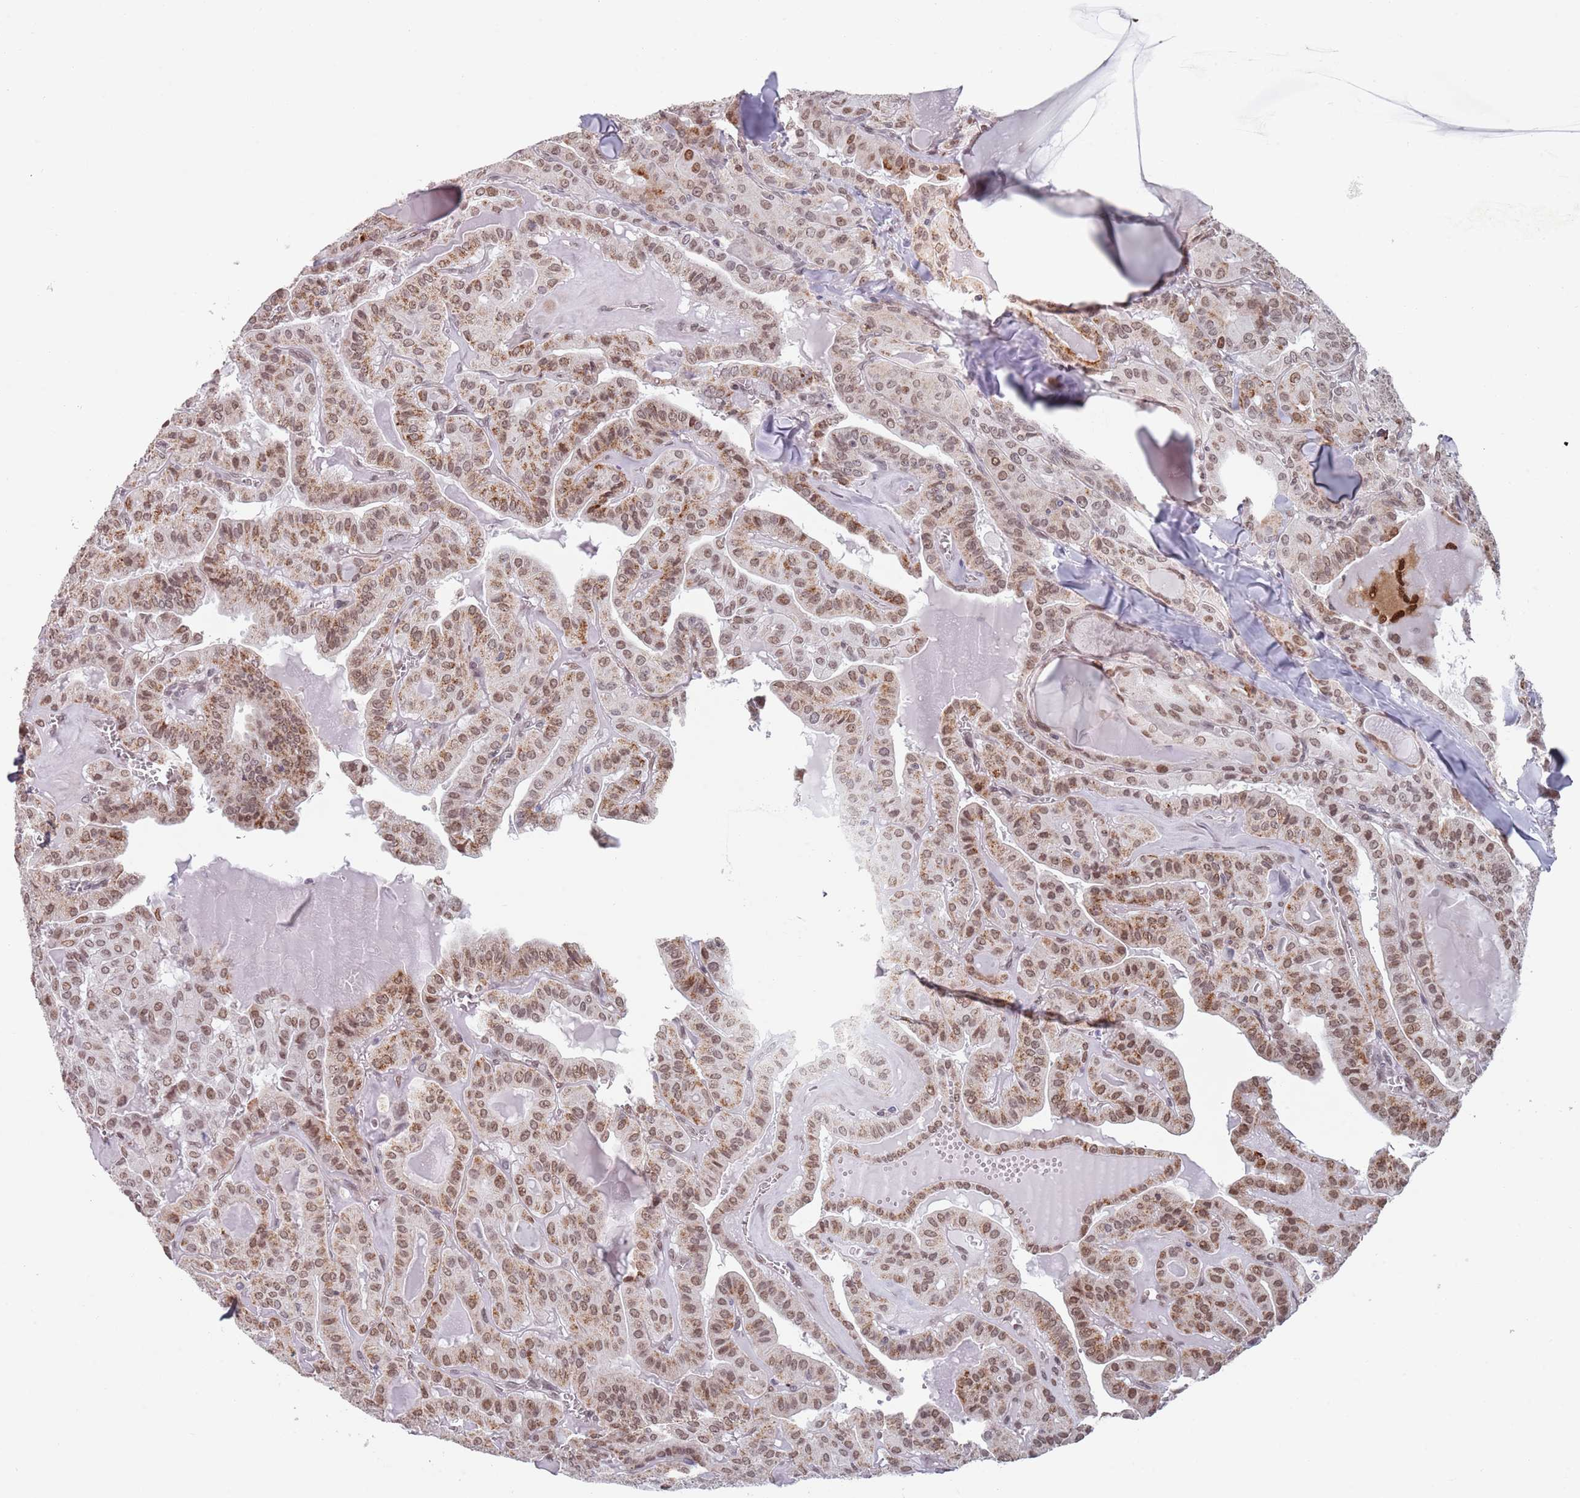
{"staining": {"intensity": "moderate", "quantity": ">75%", "location": "cytoplasmic/membranous,nuclear"}, "tissue": "thyroid cancer", "cell_type": "Tumor cells", "image_type": "cancer", "snomed": [{"axis": "morphology", "description": "Papillary adenocarcinoma, NOS"}, {"axis": "topography", "description": "Thyroid gland"}], "caption": "DAB immunohistochemical staining of thyroid papillary adenocarcinoma shows moderate cytoplasmic/membranous and nuclear protein expression in approximately >75% of tumor cells.", "gene": "MFSD12", "patient": {"sex": "male", "age": 52}}